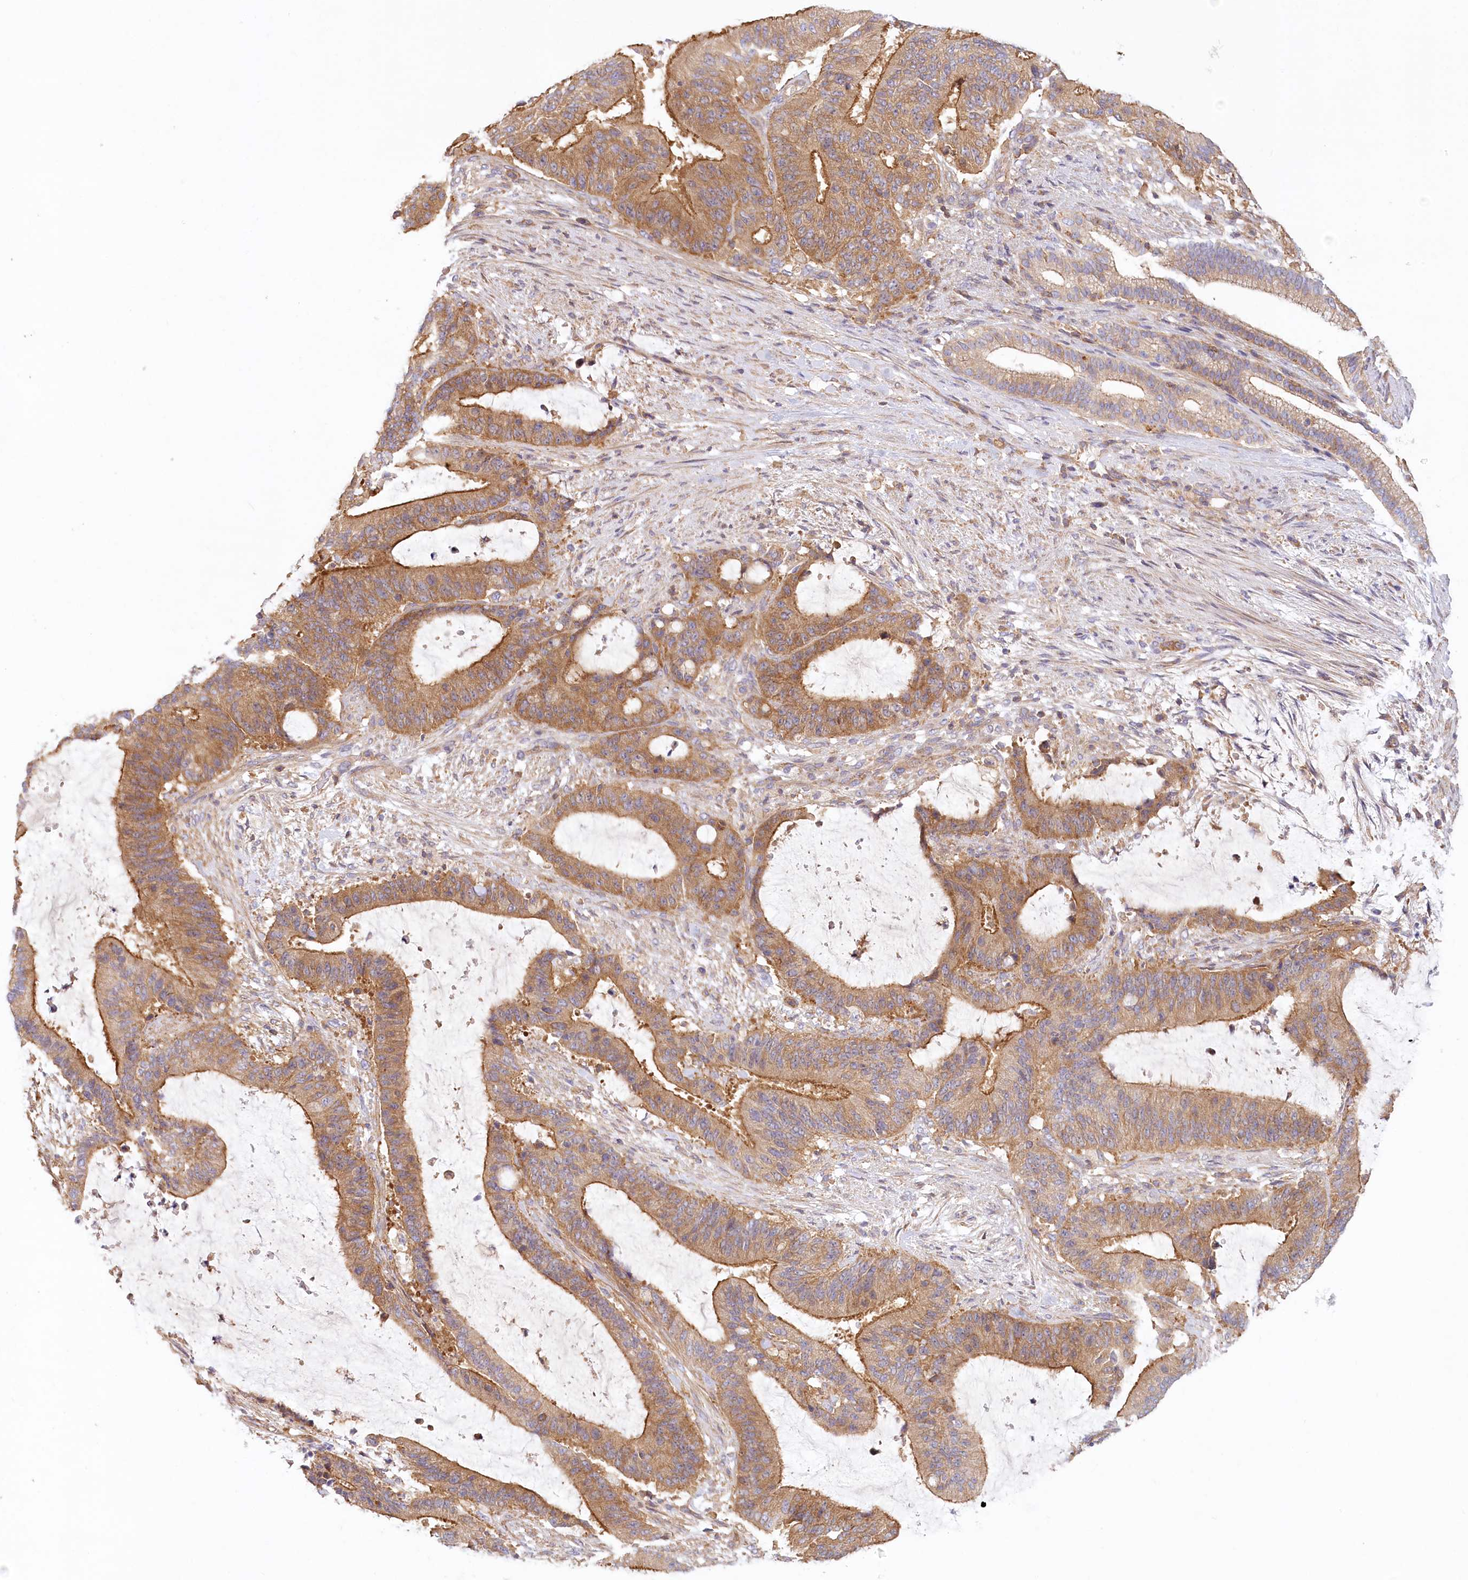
{"staining": {"intensity": "moderate", "quantity": ">75%", "location": "cytoplasmic/membranous"}, "tissue": "liver cancer", "cell_type": "Tumor cells", "image_type": "cancer", "snomed": [{"axis": "morphology", "description": "Normal tissue, NOS"}, {"axis": "morphology", "description": "Cholangiocarcinoma"}, {"axis": "topography", "description": "Liver"}, {"axis": "topography", "description": "Peripheral nerve tissue"}], "caption": "Immunohistochemical staining of human cholangiocarcinoma (liver) shows moderate cytoplasmic/membranous protein positivity in about >75% of tumor cells. The protein of interest is shown in brown color, while the nuclei are stained blue.", "gene": "UMPS", "patient": {"sex": "female", "age": 73}}